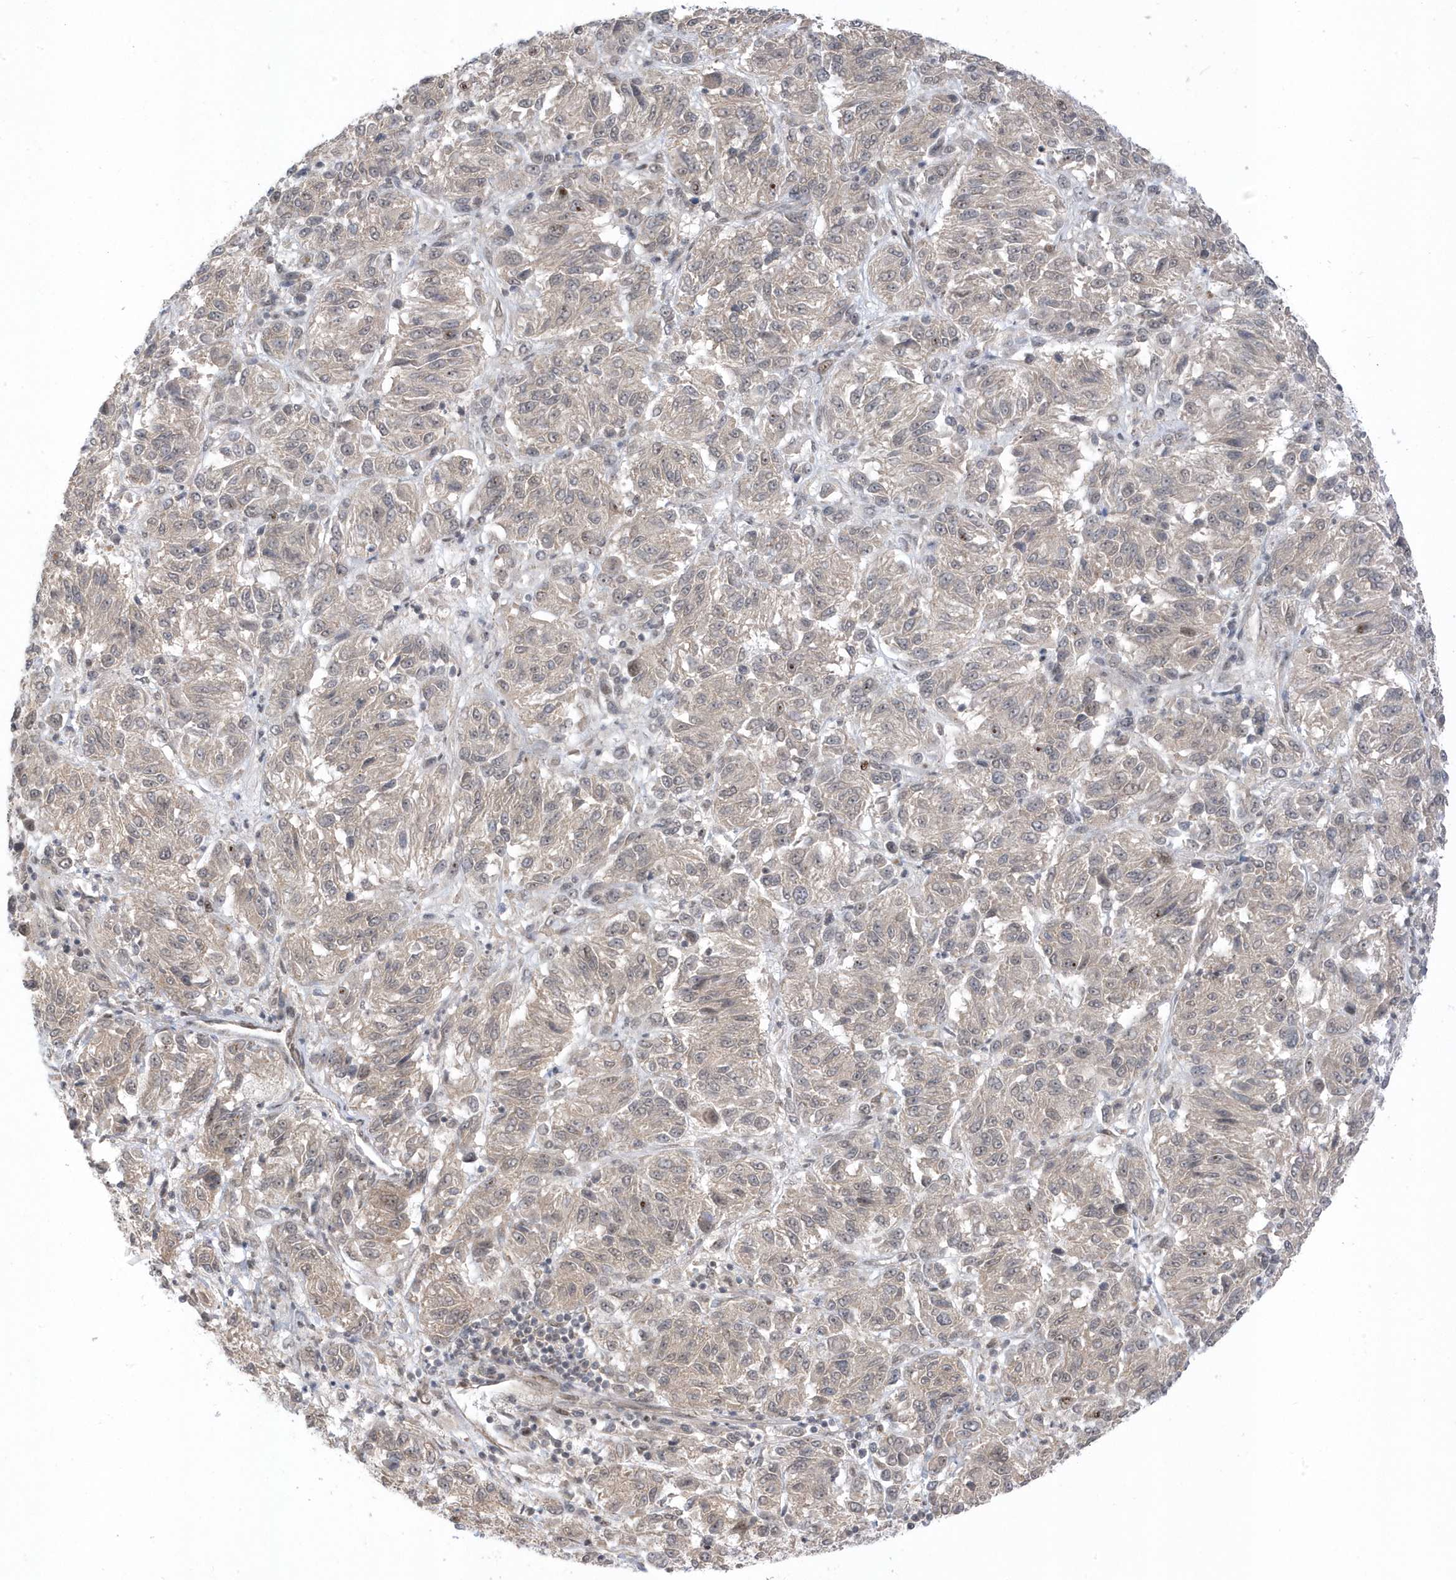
{"staining": {"intensity": "negative", "quantity": "none", "location": "none"}, "tissue": "melanoma", "cell_type": "Tumor cells", "image_type": "cancer", "snomed": [{"axis": "morphology", "description": "Malignant melanoma, Metastatic site"}, {"axis": "topography", "description": "Lung"}], "caption": "Malignant melanoma (metastatic site) stained for a protein using immunohistochemistry (IHC) exhibits no expression tumor cells.", "gene": "USP53", "patient": {"sex": "male", "age": 64}}